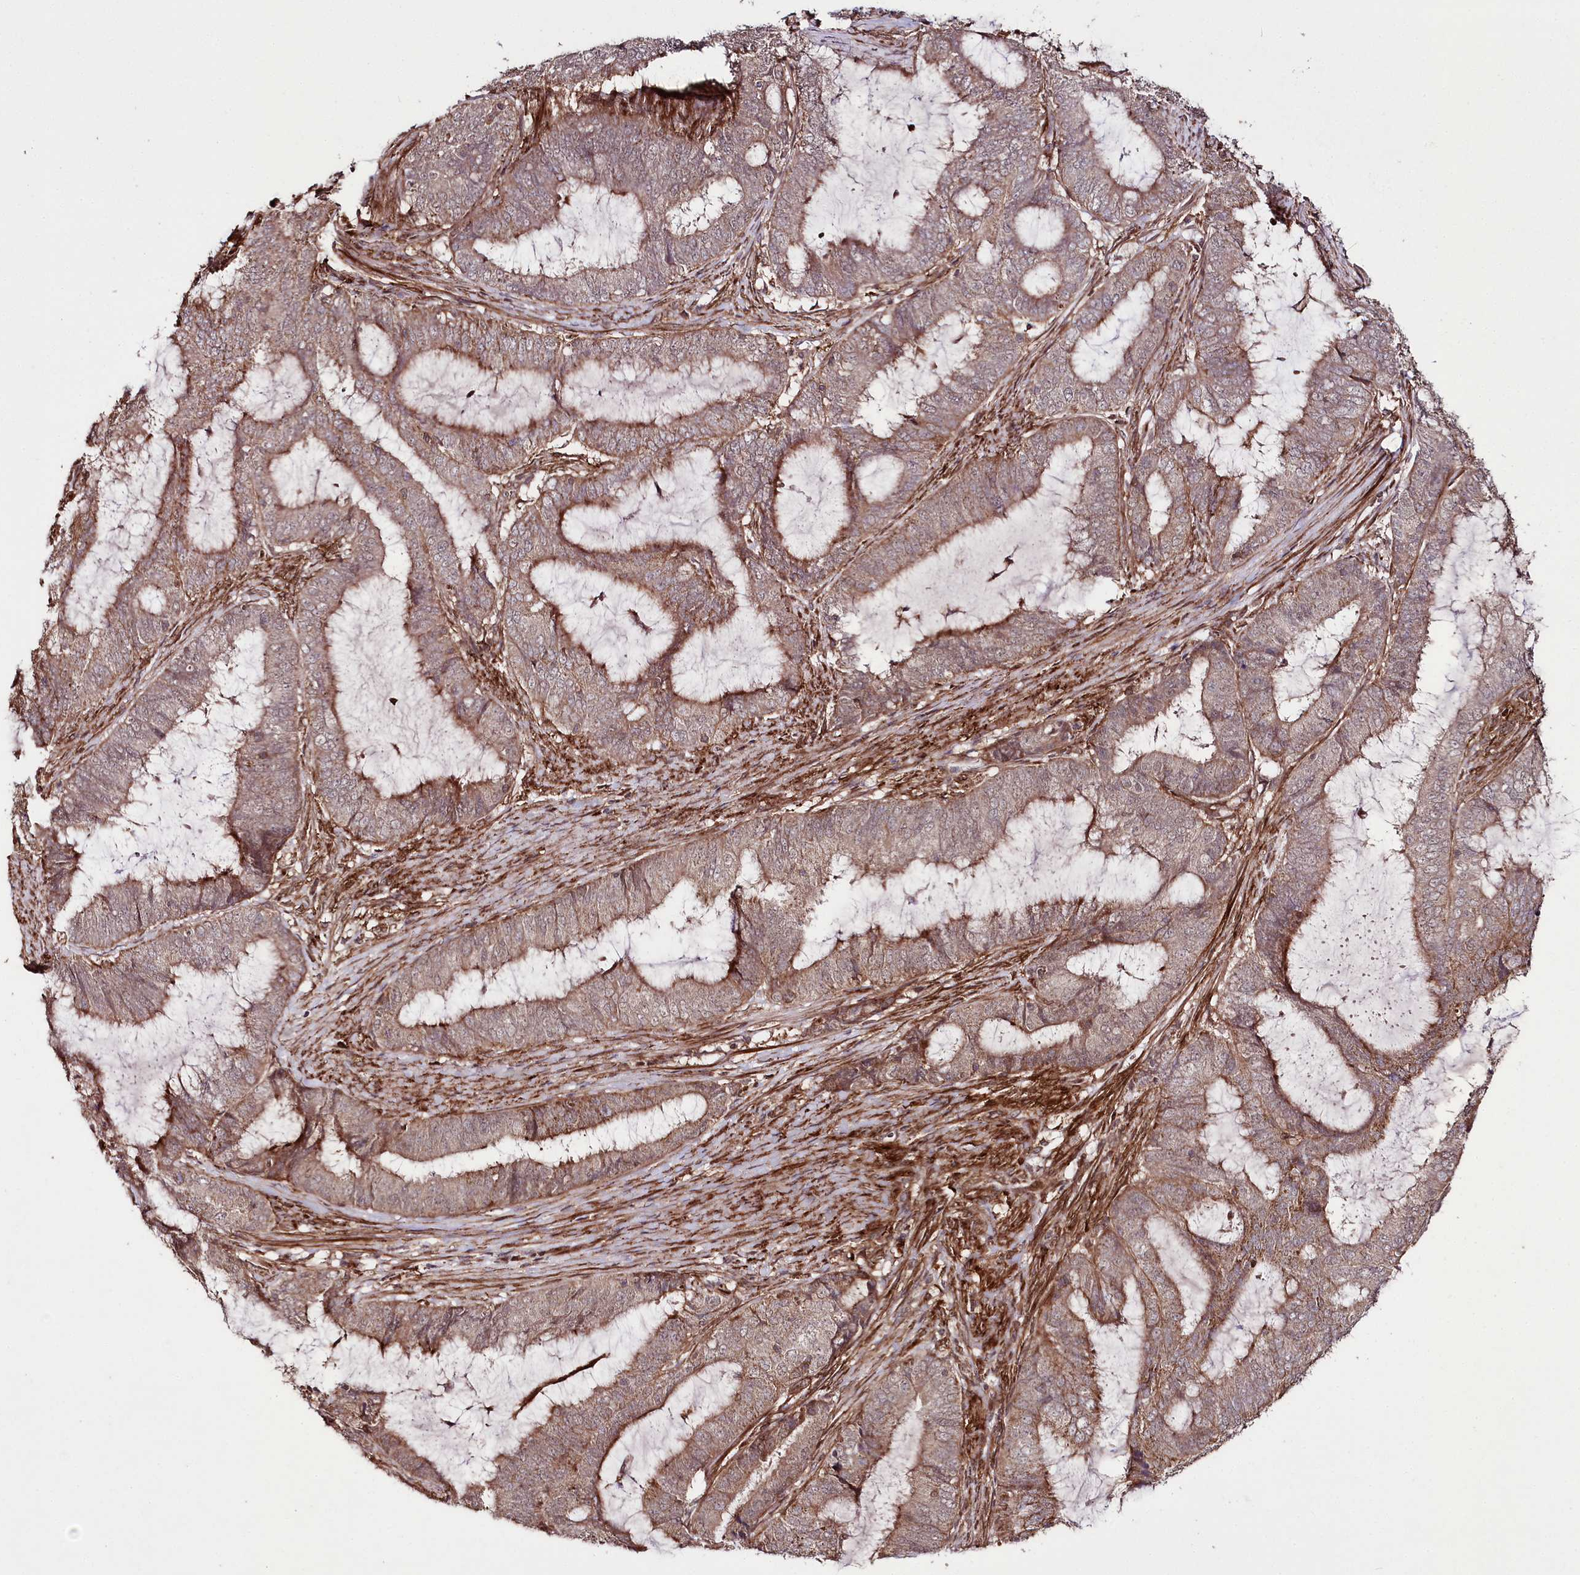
{"staining": {"intensity": "moderate", "quantity": "25%-75%", "location": "cytoplasmic/membranous"}, "tissue": "endometrial cancer", "cell_type": "Tumor cells", "image_type": "cancer", "snomed": [{"axis": "morphology", "description": "Adenocarcinoma, NOS"}, {"axis": "topography", "description": "Endometrium"}], "caption": "A brown stain shows moderate cytoplasmic/membranous positivity of a protein in endometrial cancer (adenocarcinoma) tumor cells.", "gene": "PHLDB1", "patient": {"sex": "female", "age": 51}}